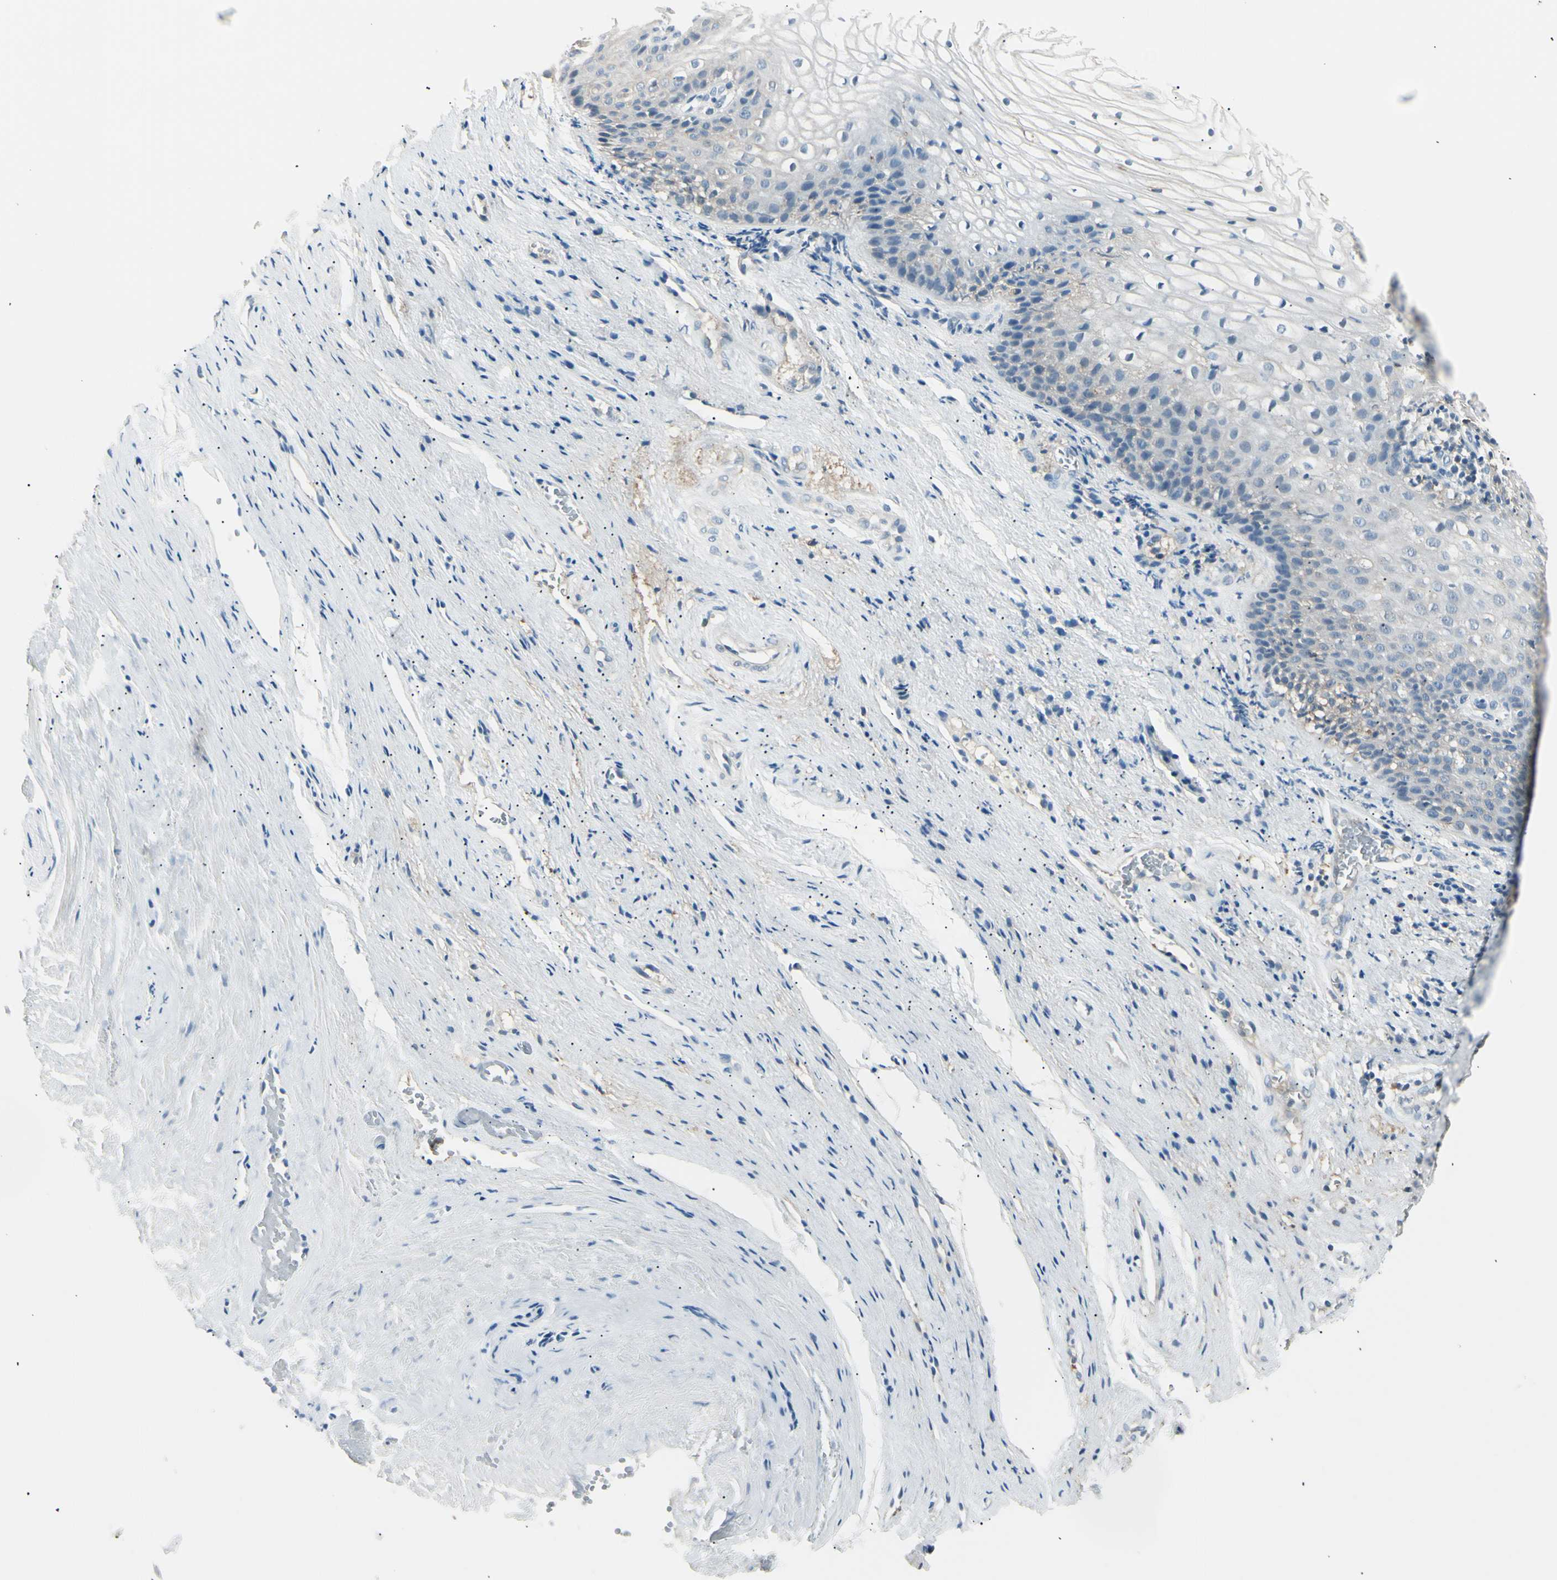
{"staining": {"intensity": "negative", "quantity": "none", "location": "none"}, "tissue": "vagina", "cell_type": "Squamous epithelial cells", "image_type": "normal", "snomed": [{"axis": "morphology", "description": "Normal tissue, NOS"}, {"axis": "topography", "description": "Vagina"}], "caption": "Photomicrograph shows no protein expression in squamous epithelial cells of unremarkable vagina.", "gene": "LHPP", "patient": {"sex": "female", "age": 34}}